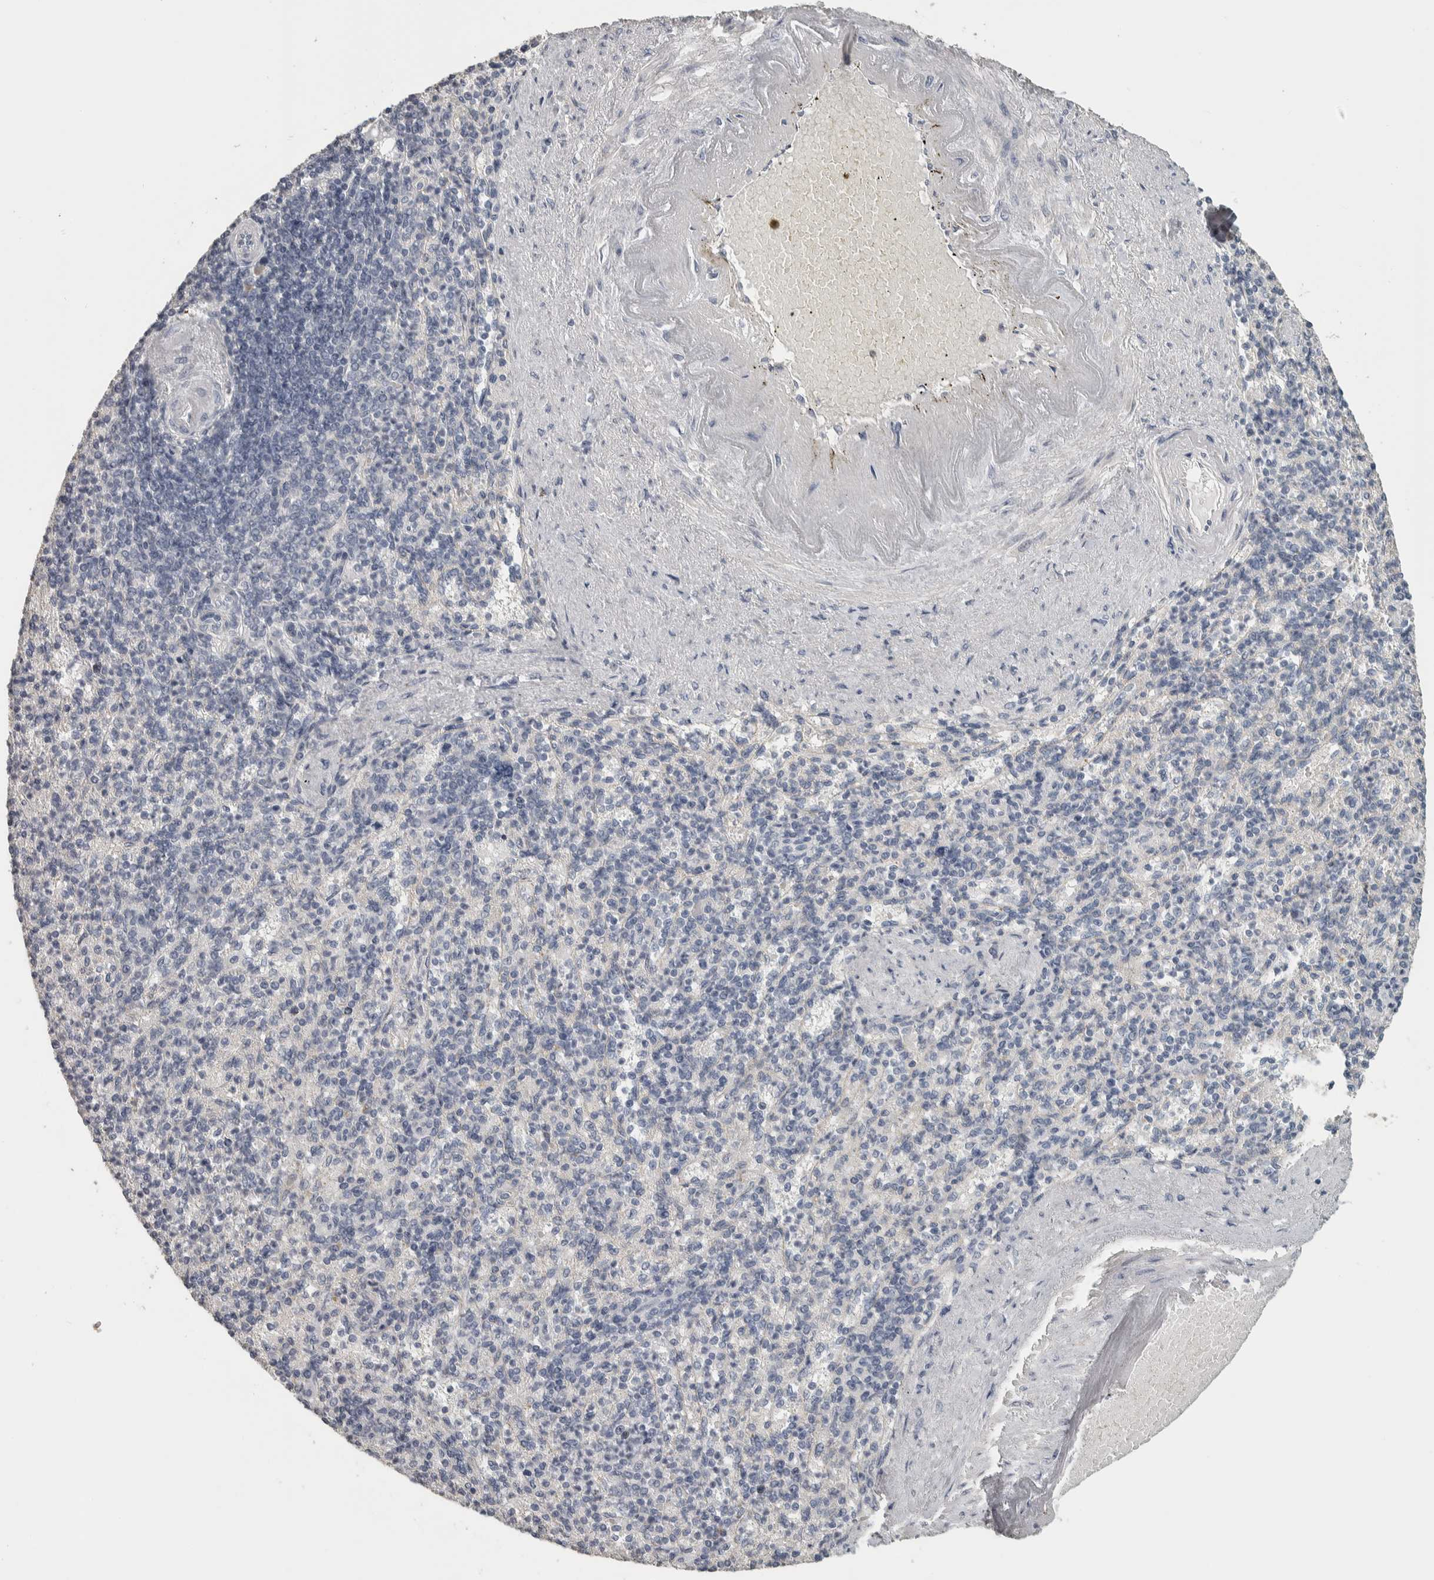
{"staining": {"intensity": "negative", "quantity": "none", "location": "none"}, "tissue": "spleen", "cell_type": "Cells in red pulp", "image_type": "normal", "snomed": [{"axis": "morphology", "description": "Normal tissue, NOS"}, {"axis": "topography", "description": "Spleen"}], "caption": "Human spleen stained for a protein using IHC shows no expression in cells in red pulp.", "gene": "DCAF10", "patient": {"sex": "female", "age": 74}}